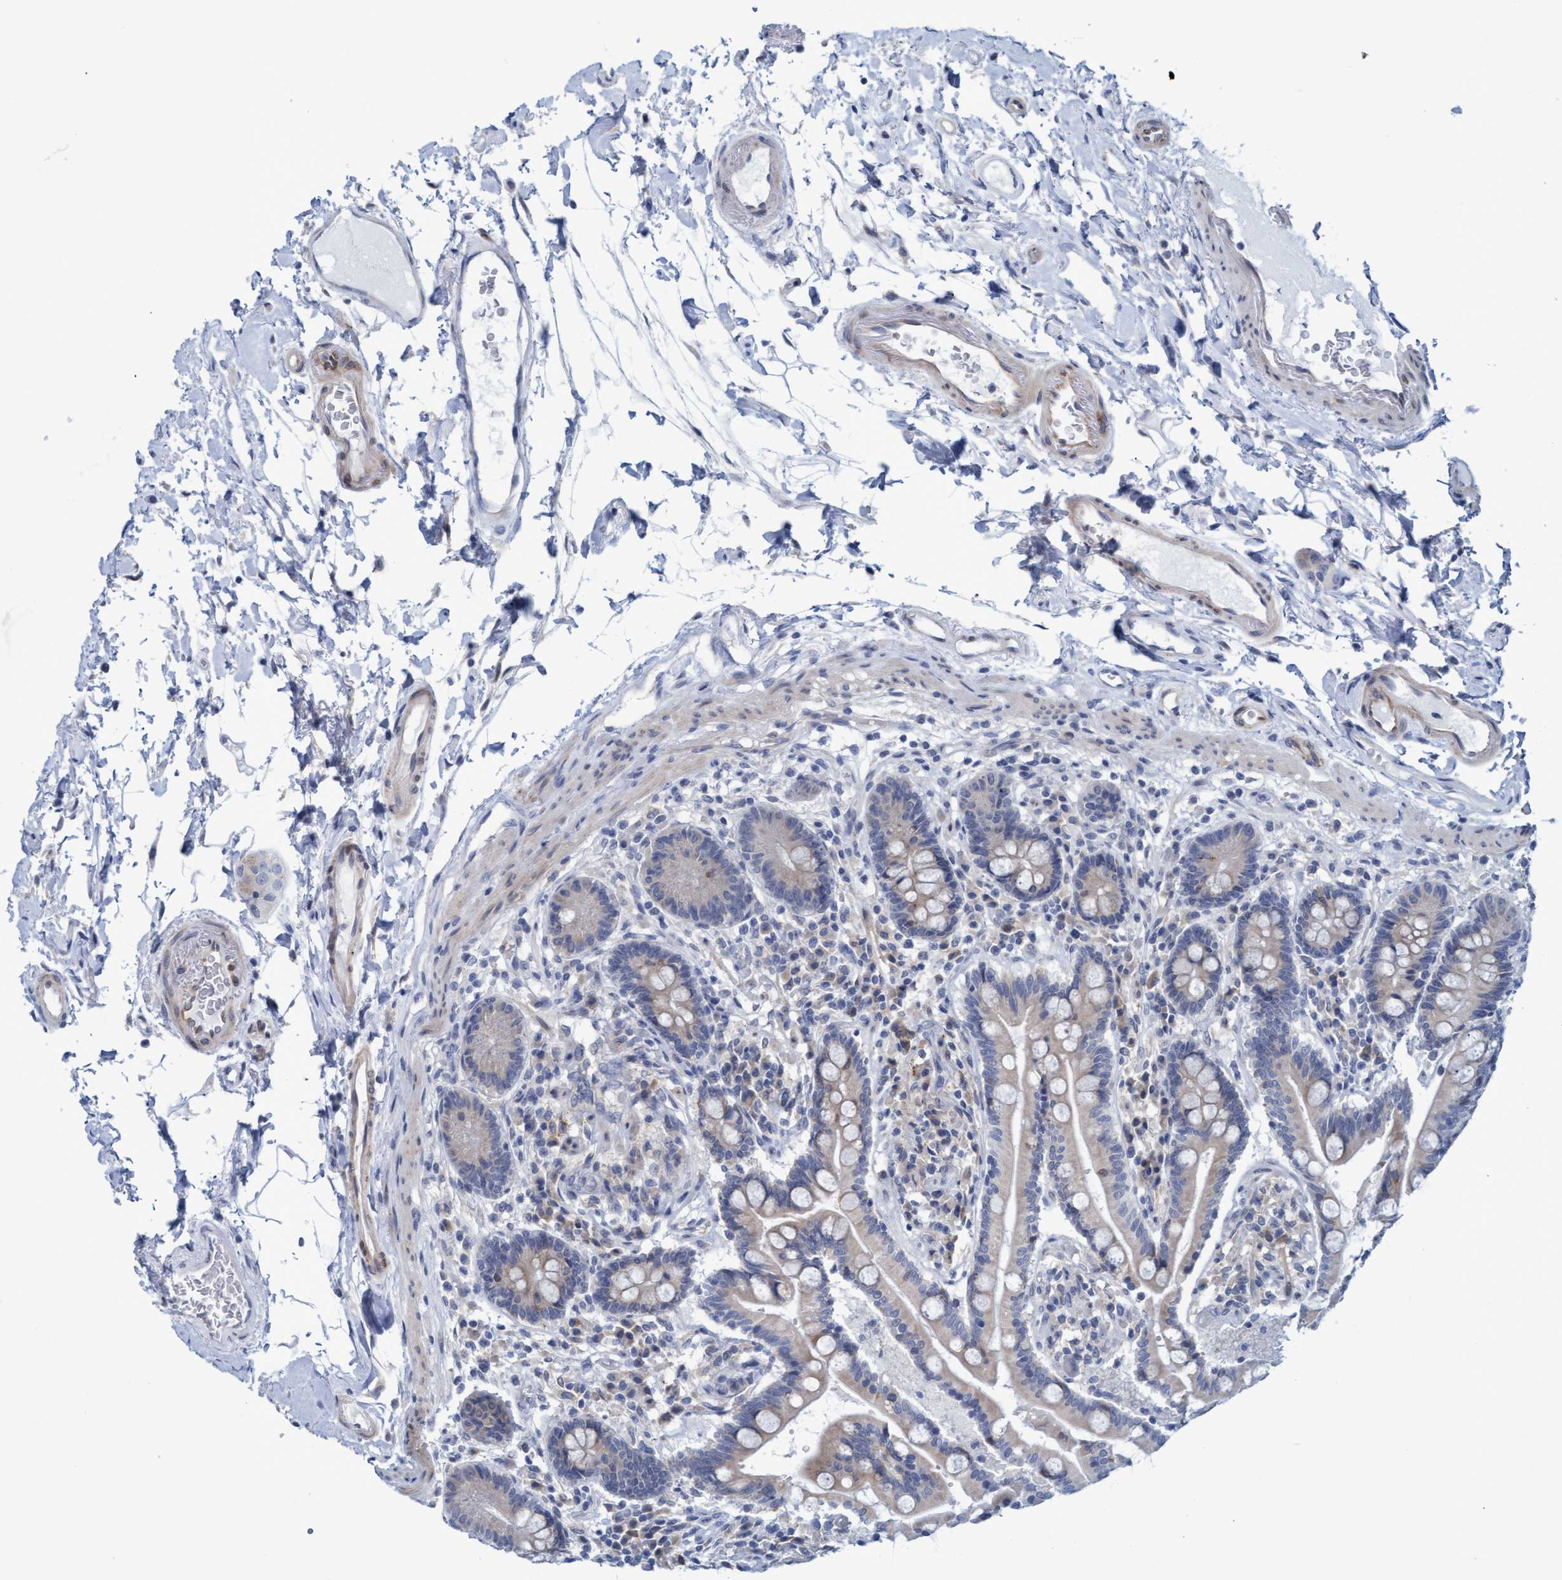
{"staining": {"intensity": "negative", "quantity": "none", "location": "none"}, "tissue": "colon", "cell_type": "Endothelial cells", "image_type": "normal", "snomed": [{"axis": "morphology", "description": "Normal tissue, NOS"}, {"axis": "topography", "description": "Colon"}], "caption": "The micrograph demonstrates no significant positivity in endothelial cells of colon.", "gene": "SSTR3", "patient": {"sex": "male", "age": 73}}